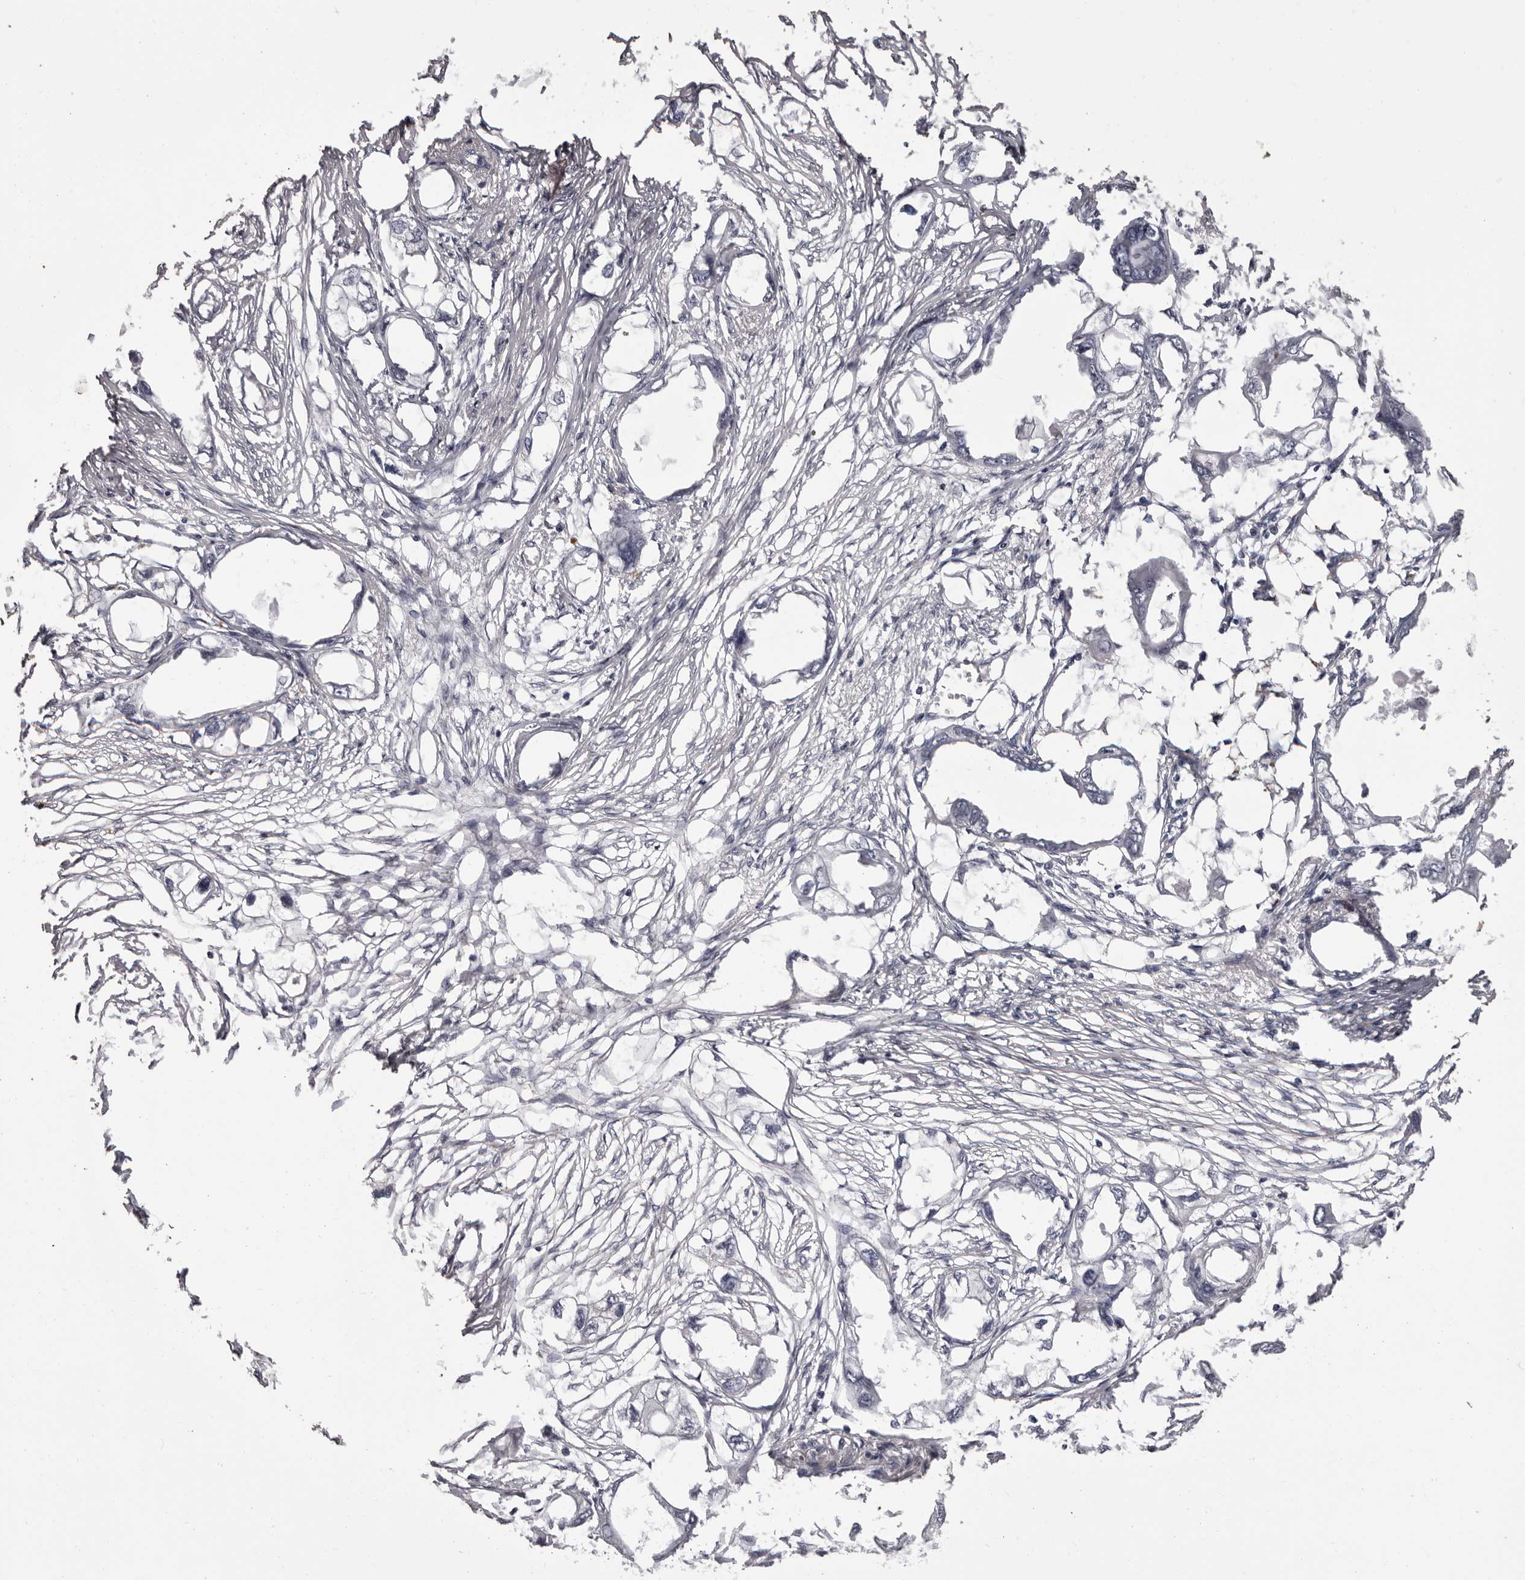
{"staining": {"intensity": "negative", "quantity": "none", "location": "none"}, "tissue": "endometrial cancer", "cell_type": "Tumor cells", "image_type": "cancer", "snomed": [{"axis": "morphology", "description": "Adenocarcinoma, NOS"}, {"axis": "morphology", "description": "Adenocarcinoma, metastatic, NOS"}, {"axis": "topography", "description": "Adipose tissue"}, {"axis": "topography", "description": "Endometrium"}], "caption": "The histopathology image demonstrates no significant staining in tumor cells of endometrial metastatic adenocarcinoma. Brightfield microscopy of immunohistochemistry (IHC) stained with DAB (brown) and hematoxylin (blue), captured at high magnification.", "gene": "COL6A1", "patient": {"sex": "female", "age": 67}}